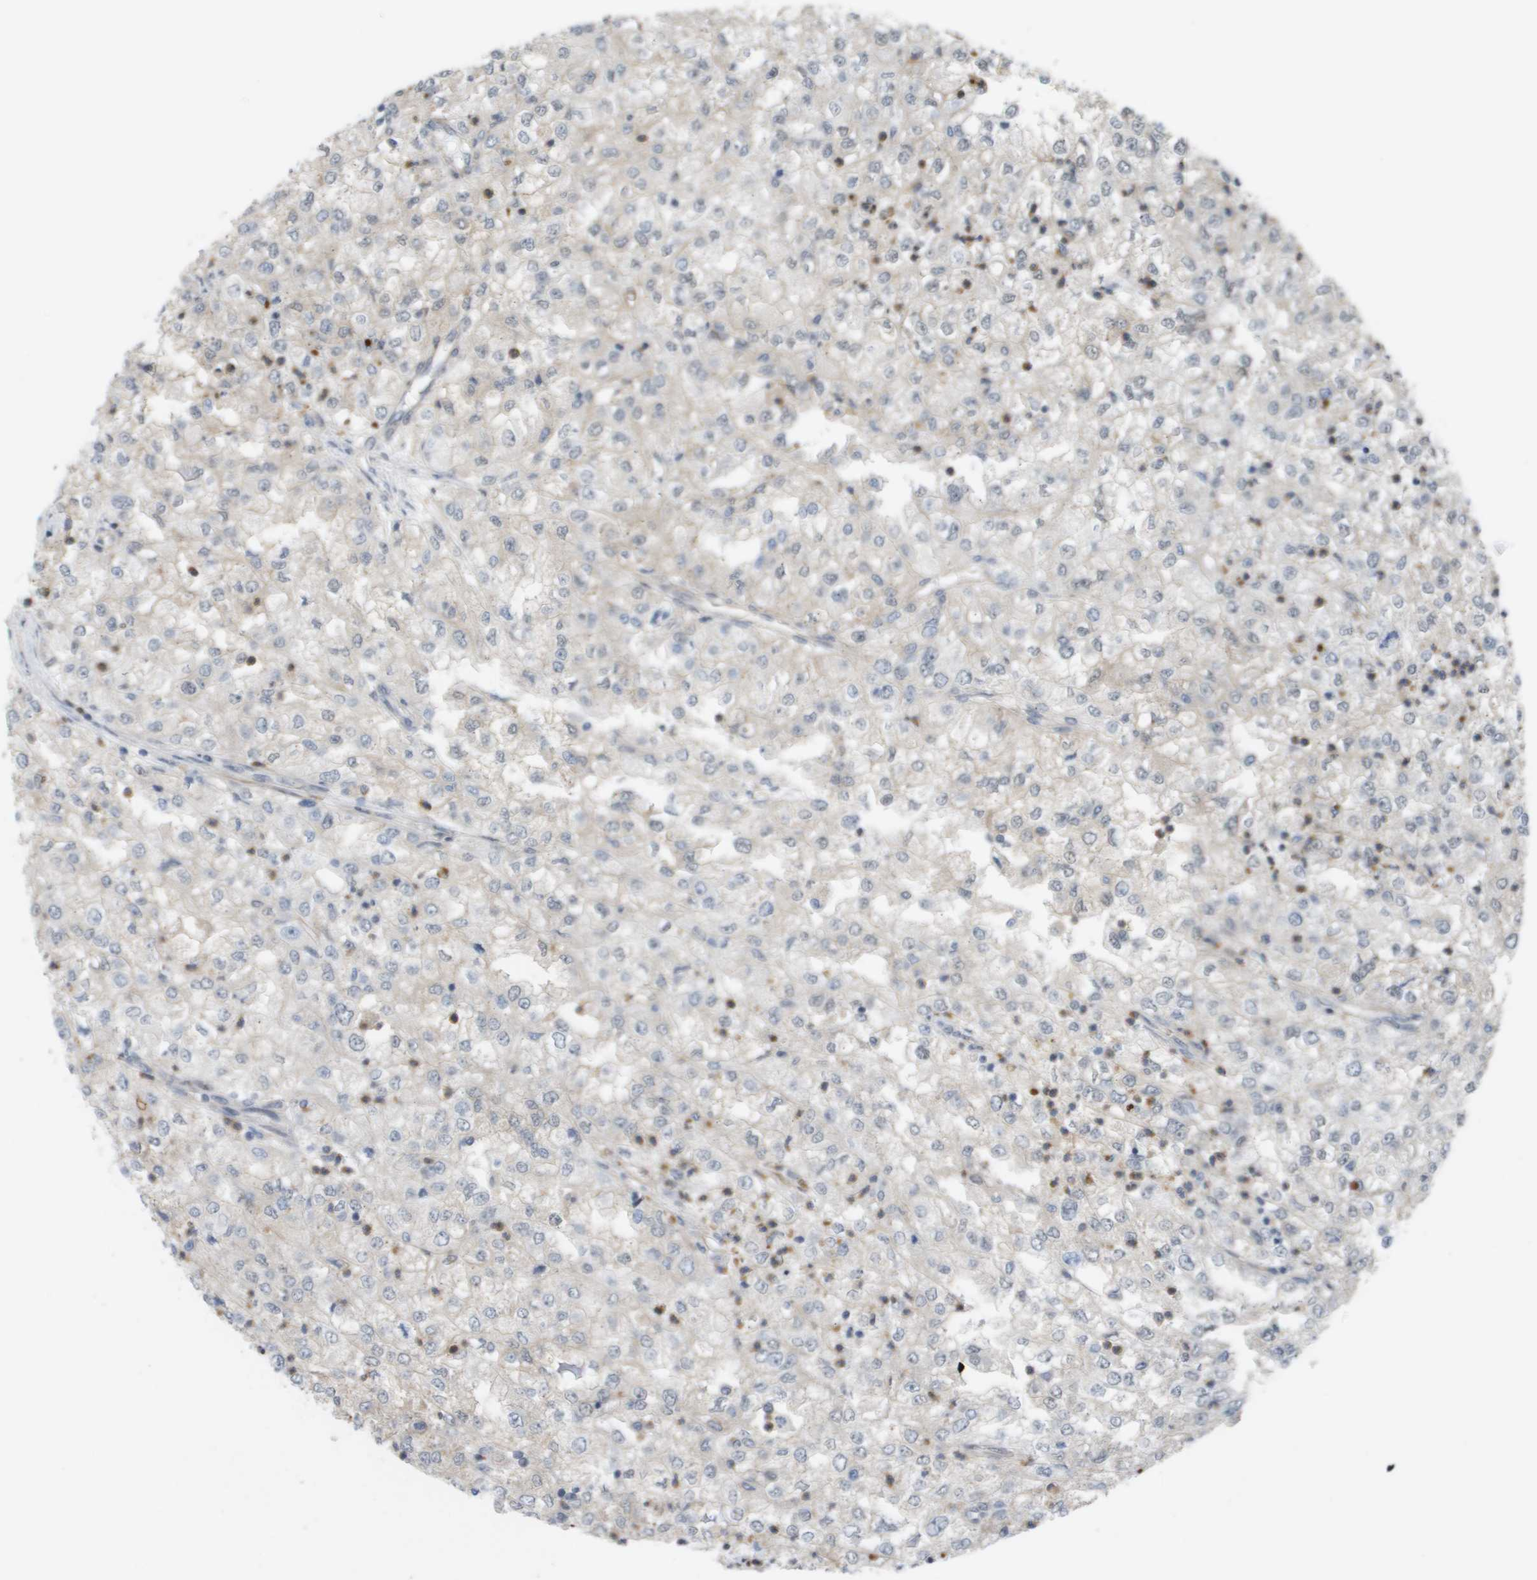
{"staining": {"intensity": "negative", "quantity": "none", "location": "none"}, "tissue": "renal cancer", "cell_type": "Tumor cells", "image_type": "cancer", "snomed": [{"axis": "morphology", "description": "Adenocarcinoma, NOS"}, {"axis": "topography", "description": "Kidney"}], "caption": "DAB immunohistochemical staining of renal cancer displays no significant staining in tumor cells.", "gene": "RNF112", "patient": {"sex": "female", "age": 54}}